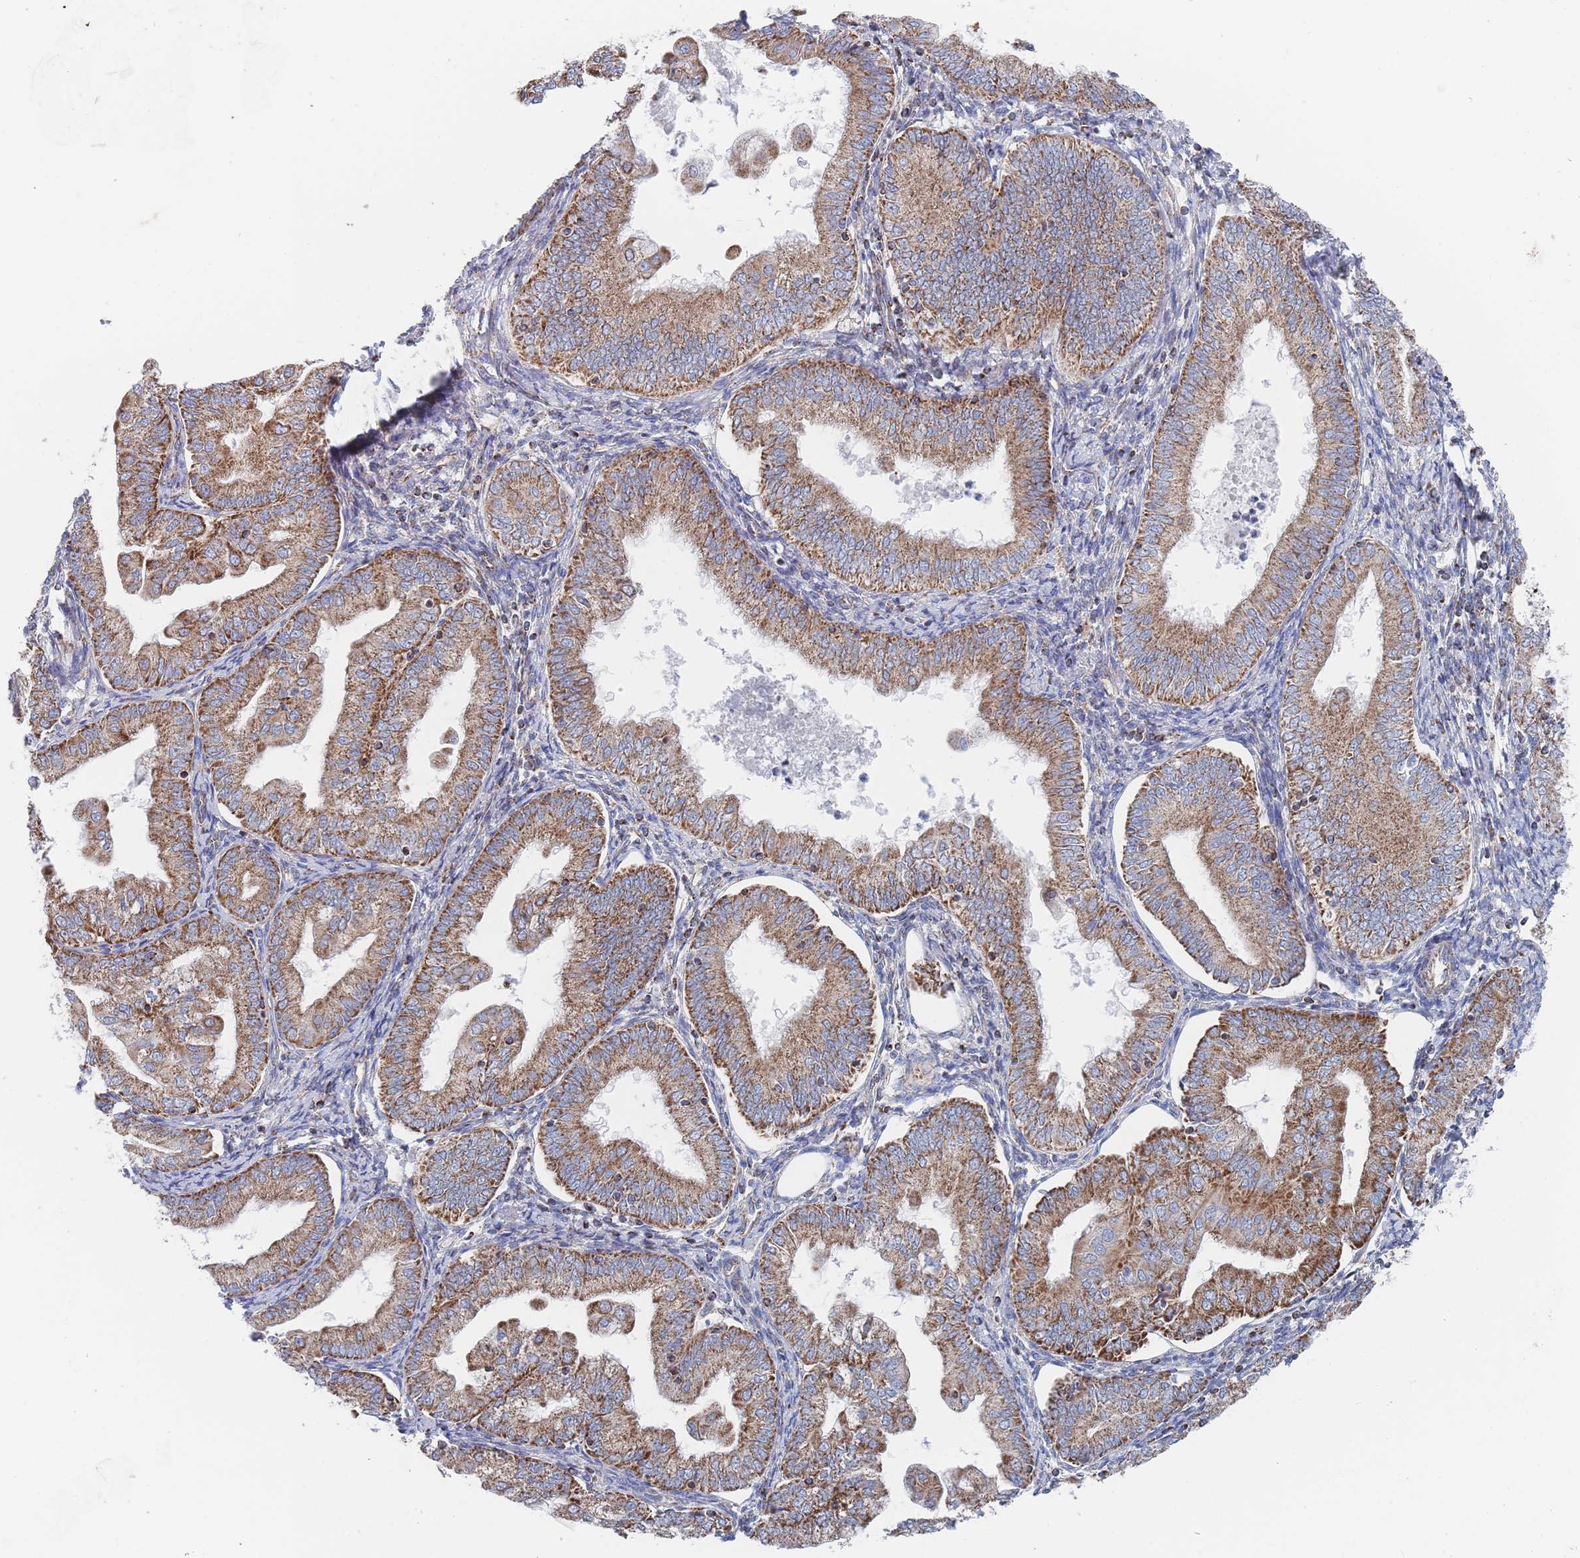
{"staining": {"intensity": "moderate", "quantity": ">75%", "location": "cytoplasmic/membranous"}, "tissue": "endometrial cancer", "cell_type": "Tumor cells", "image_type": "cancer", "snomed": [{"axis": "morphology", "description": "Adenocarcinoma, NOS"}, {"axis": "topography", "description": "Endometrium"}], "caption": "Tumor cells exhibit moderate cytoplasmic/membranous staining in approximately >75% of cells in endometrial cancer (adenocarcinoma).", "gene": "IKZF4", "patient": {"sex": "female", "age": 55}}